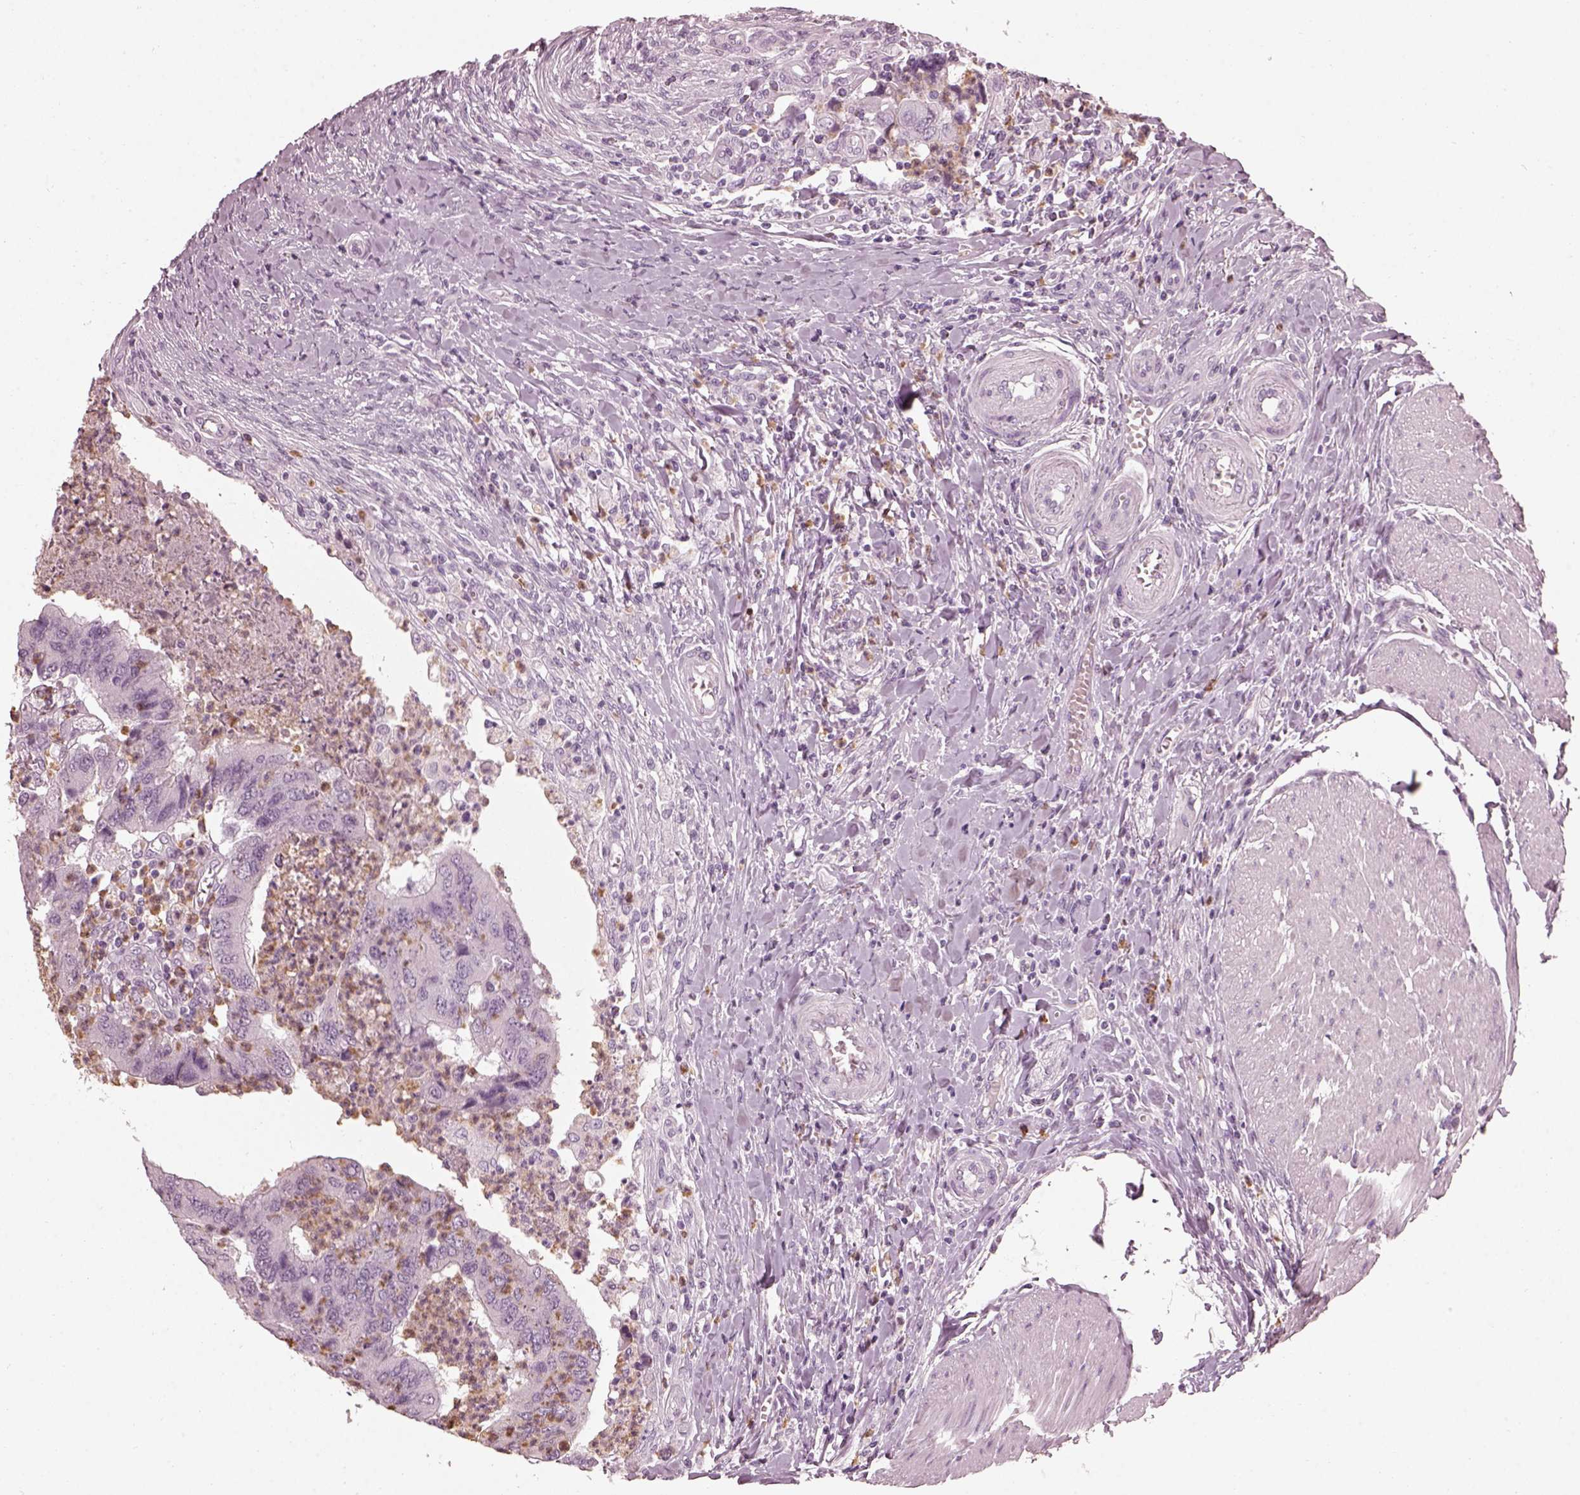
{"staining": {"intensity": "negative", "quantity": "none", "location": "none"}, "tissue": "colorectal cancer", "cell_type": "Tumor cells", "image_type": "cancer", "snomed": [{"axis": "morphology", "description": "Adenocarcinoma, NOS"}, {"axis": "topography", "description": "Colon"}], "caption": "DAB immunohistochemical staining of human adenocarcinoma (colorectal) demonstrates no significant staining in tumor cells. (DAB (3,3'-diaminobenzidine) IHC with hematoxylin counter stain).", "gene": "FUT4", "patient": {"sex": "female", "age": 67}}